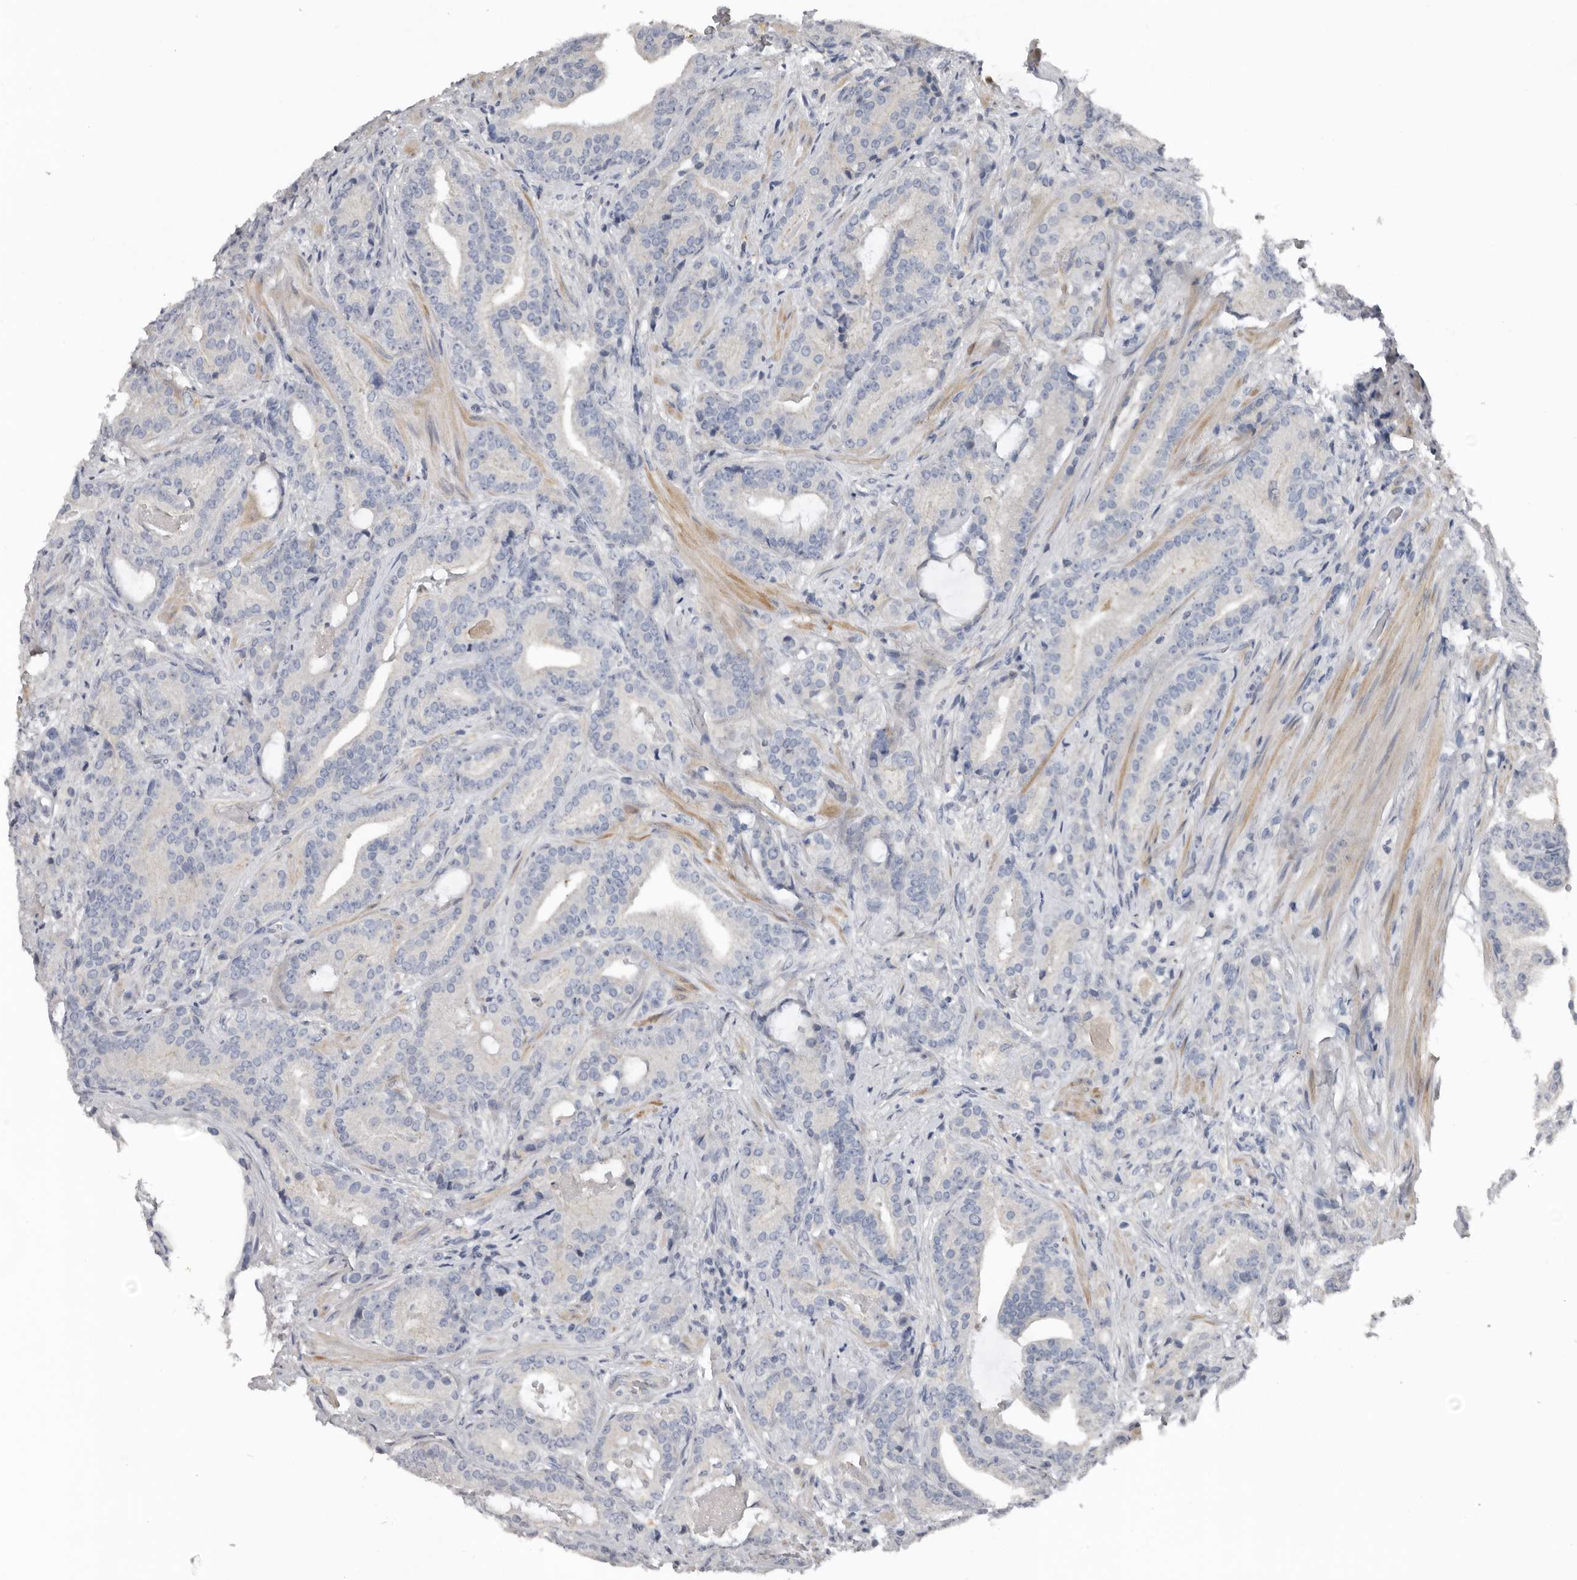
{"staining": {"intensity": "negative", "quantity": "none", "location": "none"}, "tissue": "prostate cancer", "cell_type": "Tumor cells", "image_type": "cancer", "snomed": [{"axis": "morphology", "description": "Adenocarcinoma, Low grade"}, {"axis": "topography", "description": "Prostate"}], "caption": "Immunohistochemical staining of human prostate cancer exhibits no significant staining in tumor cells.", "gene": "FABP7", "patient": {"sex": "male", "age": 67}}